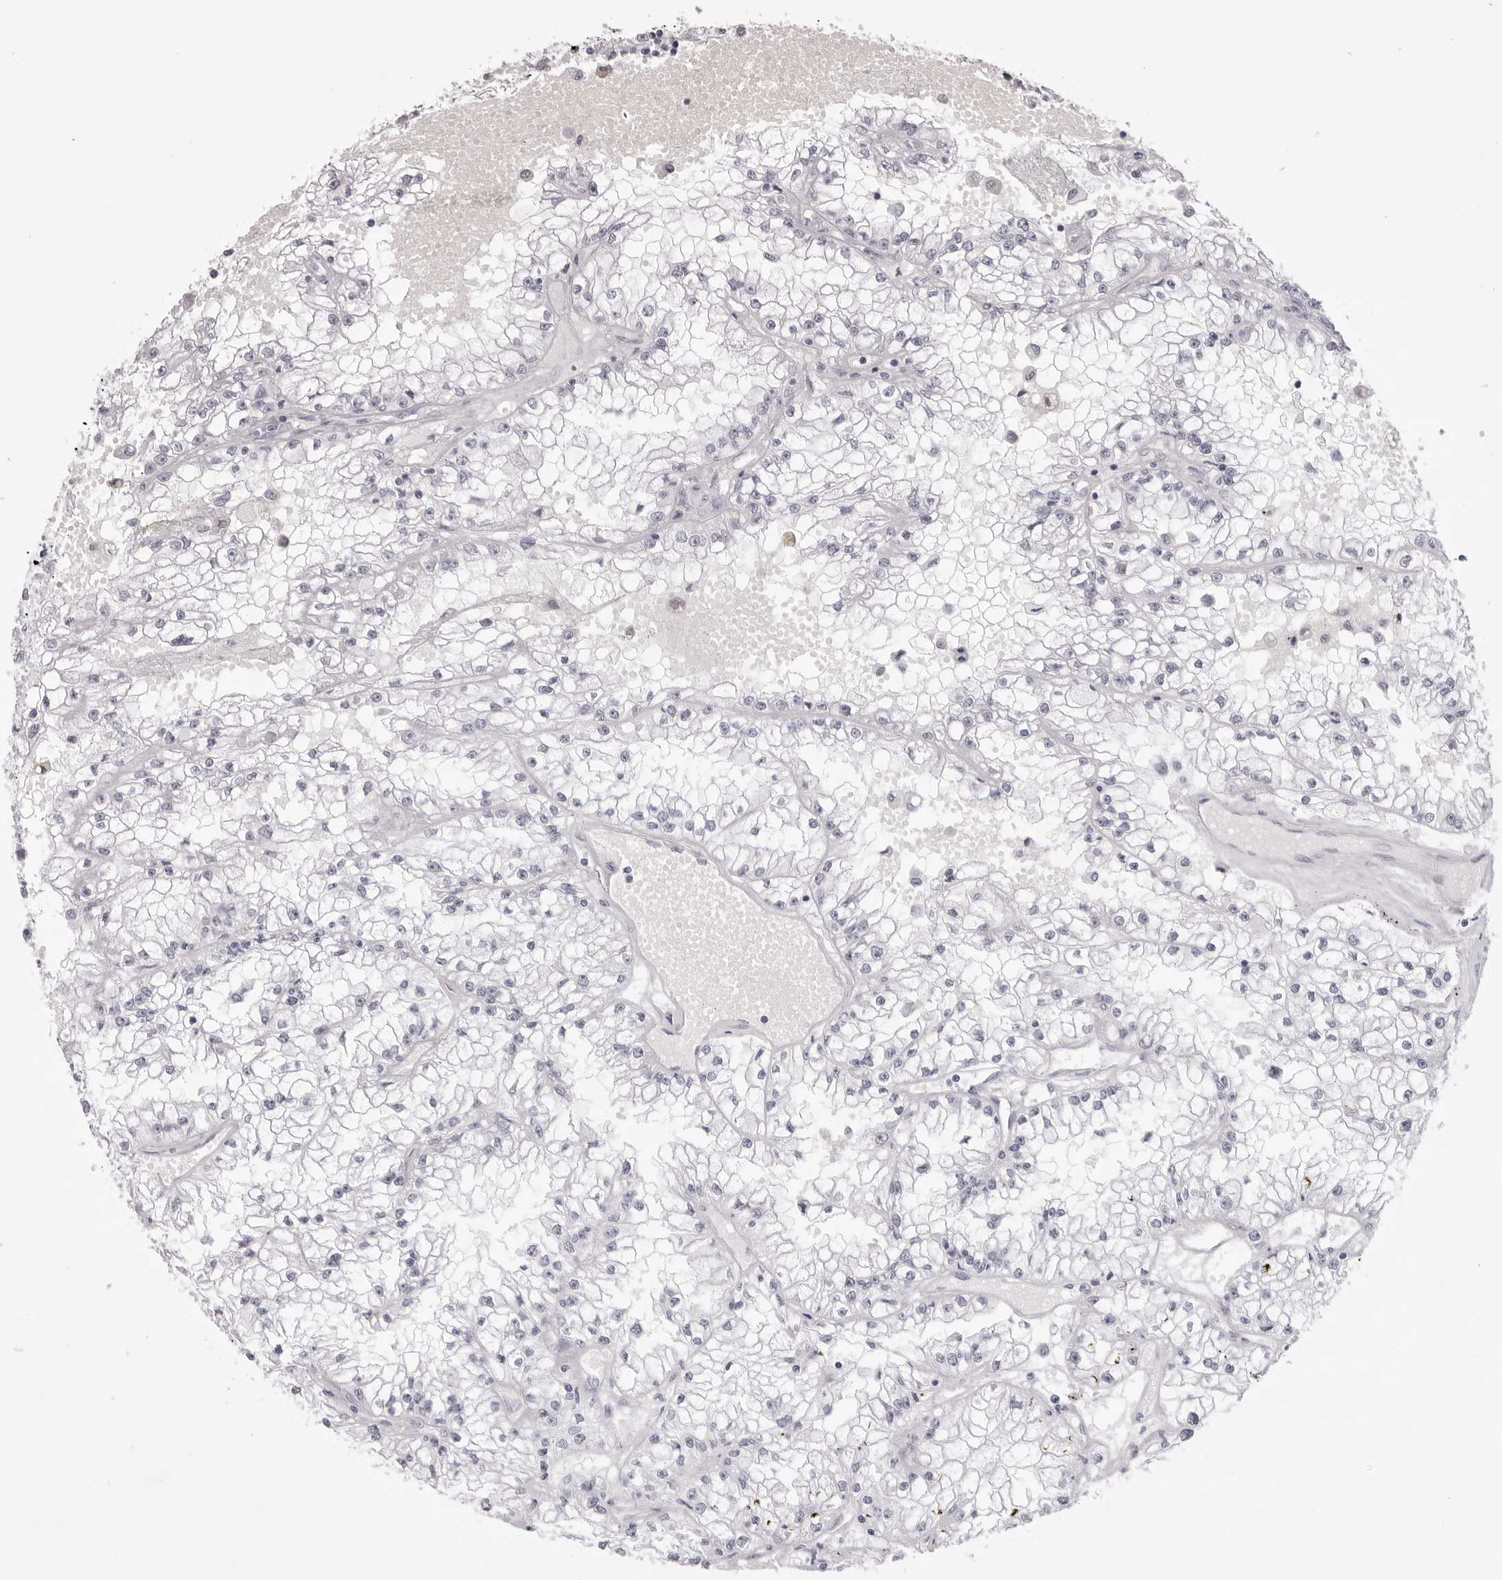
{"staining": {"intensity": "negative", "quantity": "none", "location": "none"}, "tissue": "renal cancer", "cell_type": "Tumor cells", "image_type": "cancer", "snomed": [{"axis": "morphology", "description": "Adenocarcinoma, NOS"}, {"axis": "topography", "description": "Kidney"}], "caption": "The image demonstrates no staining of tumor cells in adenocarcinoma (renal).", "gene": "SPTA1", "patient": {"sex": "male", "age": 56}}